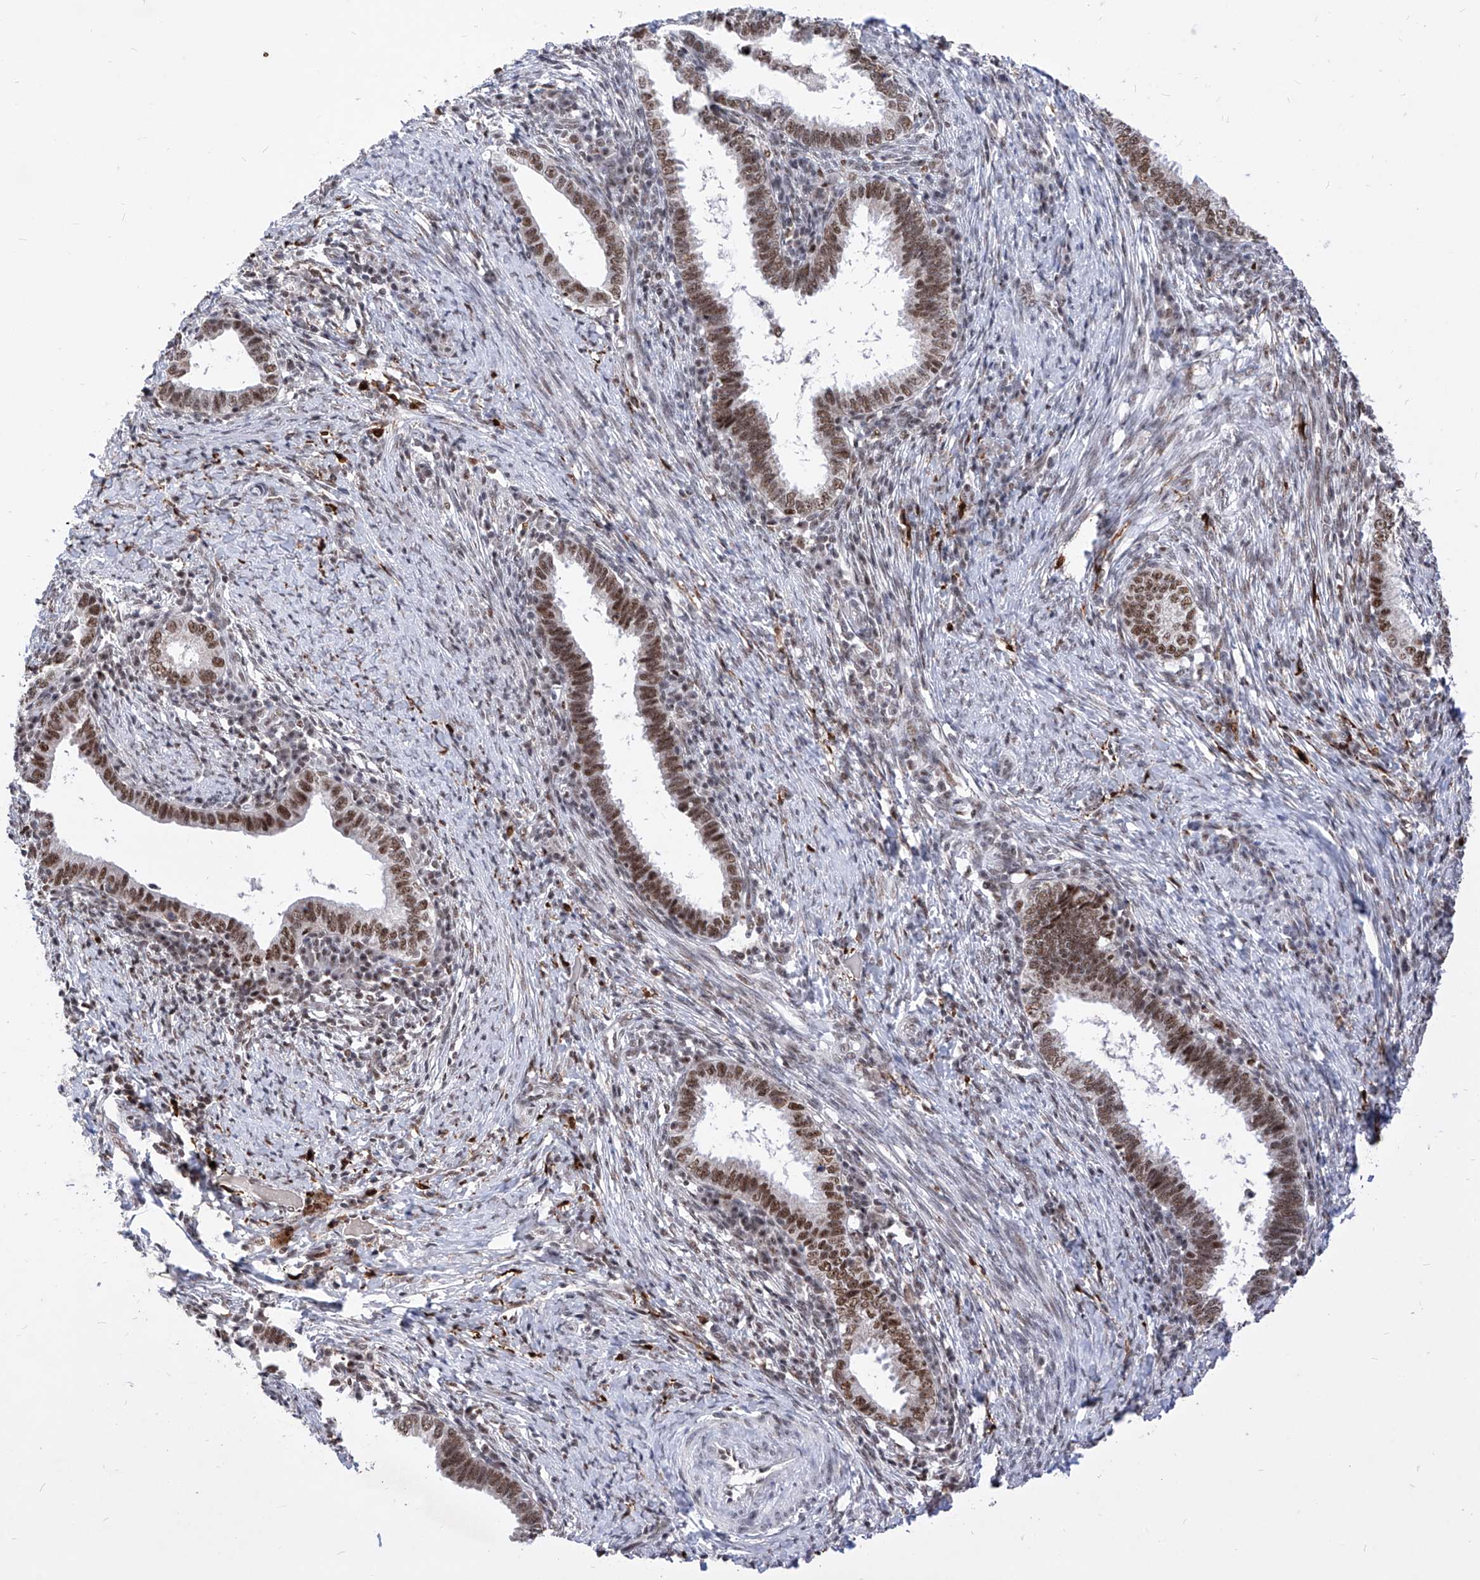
{"staining": {"intensity": "moderate", "quantity": ">75%", "location": "nuclear"}, "tissue": "cervical cancer", "cell_type": "Tumor cells", "image_type": "cancer", "snomed": [{"axis": "morphology", "description": "Adenocarcinoma, NOS"}, {"axis": "topography", "description": "Cervix"}], "caption": "There is medium levels of moderate nuclear positivity in tumor cells of cervical adenocarcinoma, as demonstrated by immunohistochemical staining (brown color).", "gene": "PHF5A", "patient": {"sex": "female", "age": 36}}